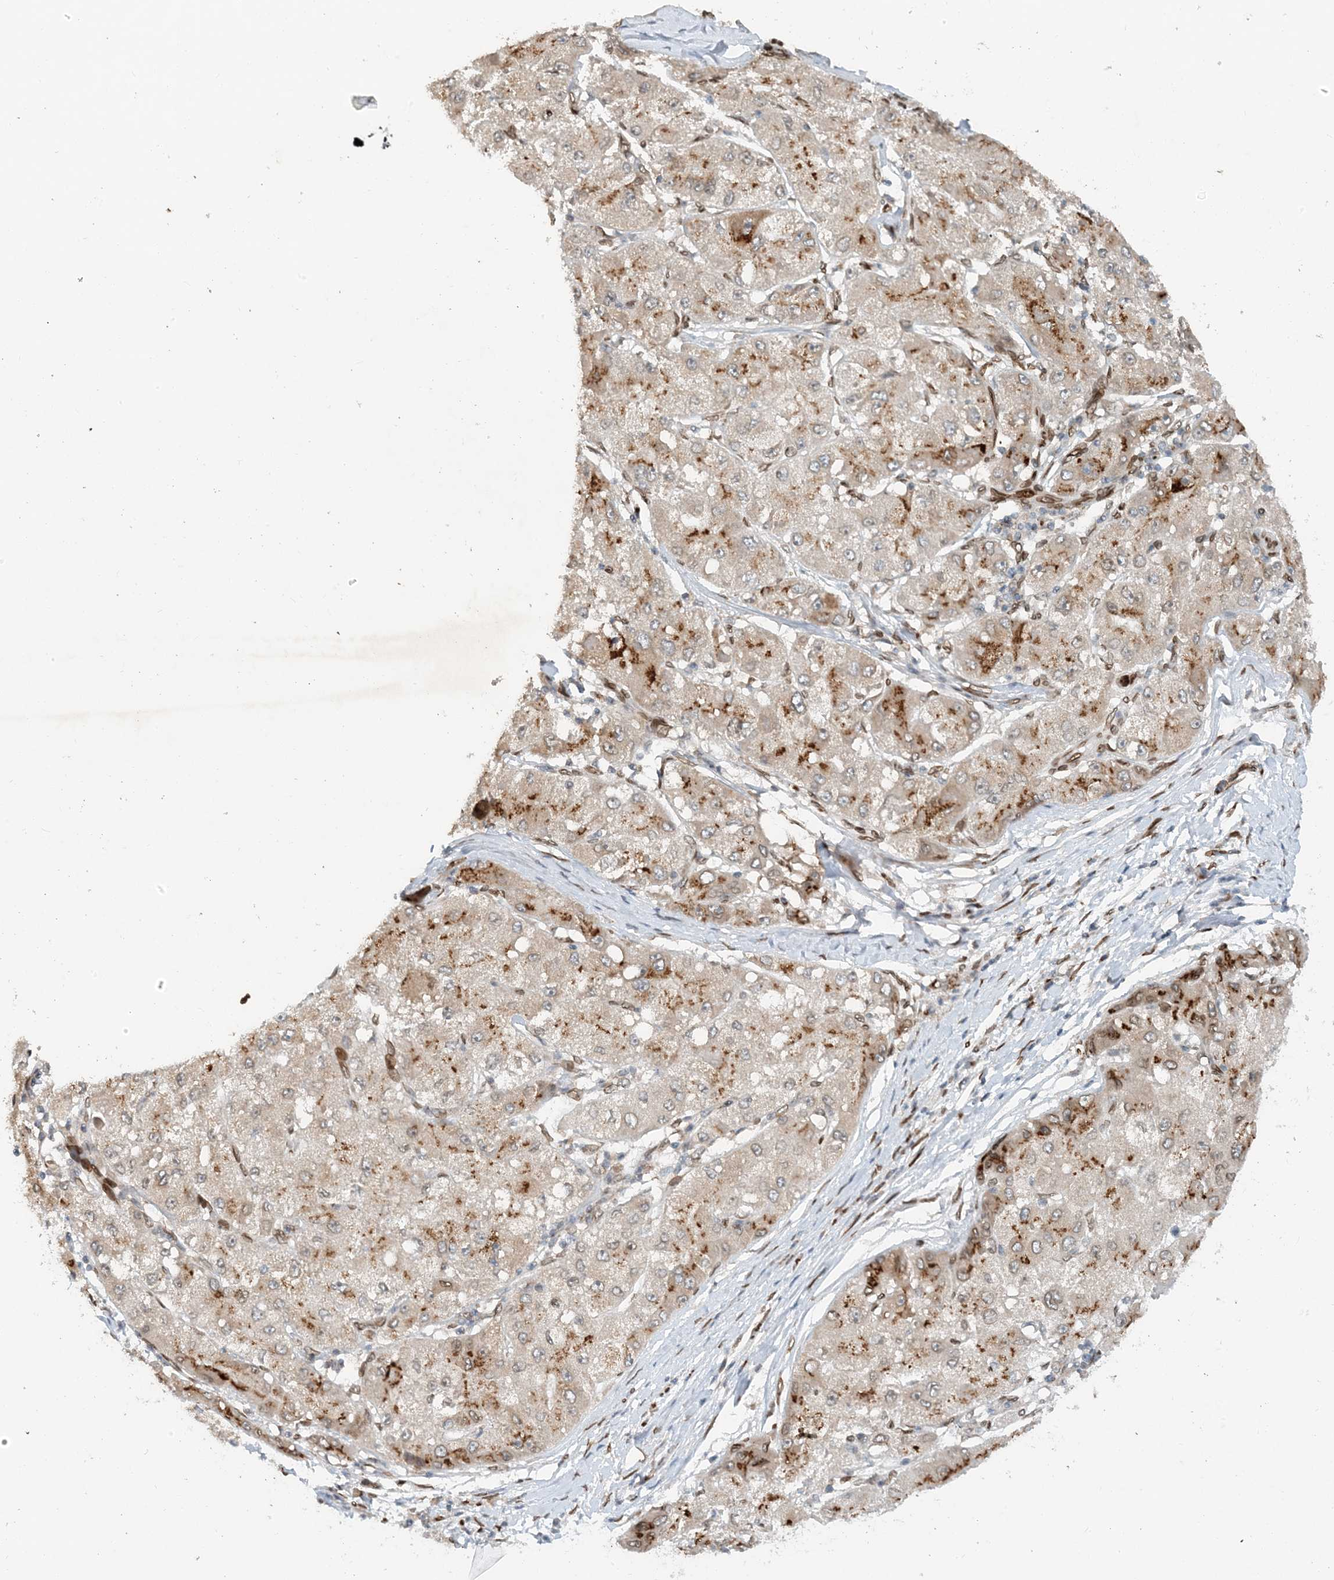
{"staining": {"intensity": "strong", "quantity": "<25%", "location": "cytoplasmic/membranous"}, "tissue": "liver cancer", "cell_type": "Tumor cells", "image_type": "cancer", "snomed": [{"axis": "morphology", "description": "Carcinoma, Hepatocellular, NOS"}, {"axis": "topography", "description": "Liver"}], "caption": "Liver hepatocellular carcinoma stained with immunohistochemistry shows strong cytoplasmic/membranous positivity in approximately <25% of tumor cells.", "gene": "SLC35A2", "patient": {"sex": "male", "age": 80}}